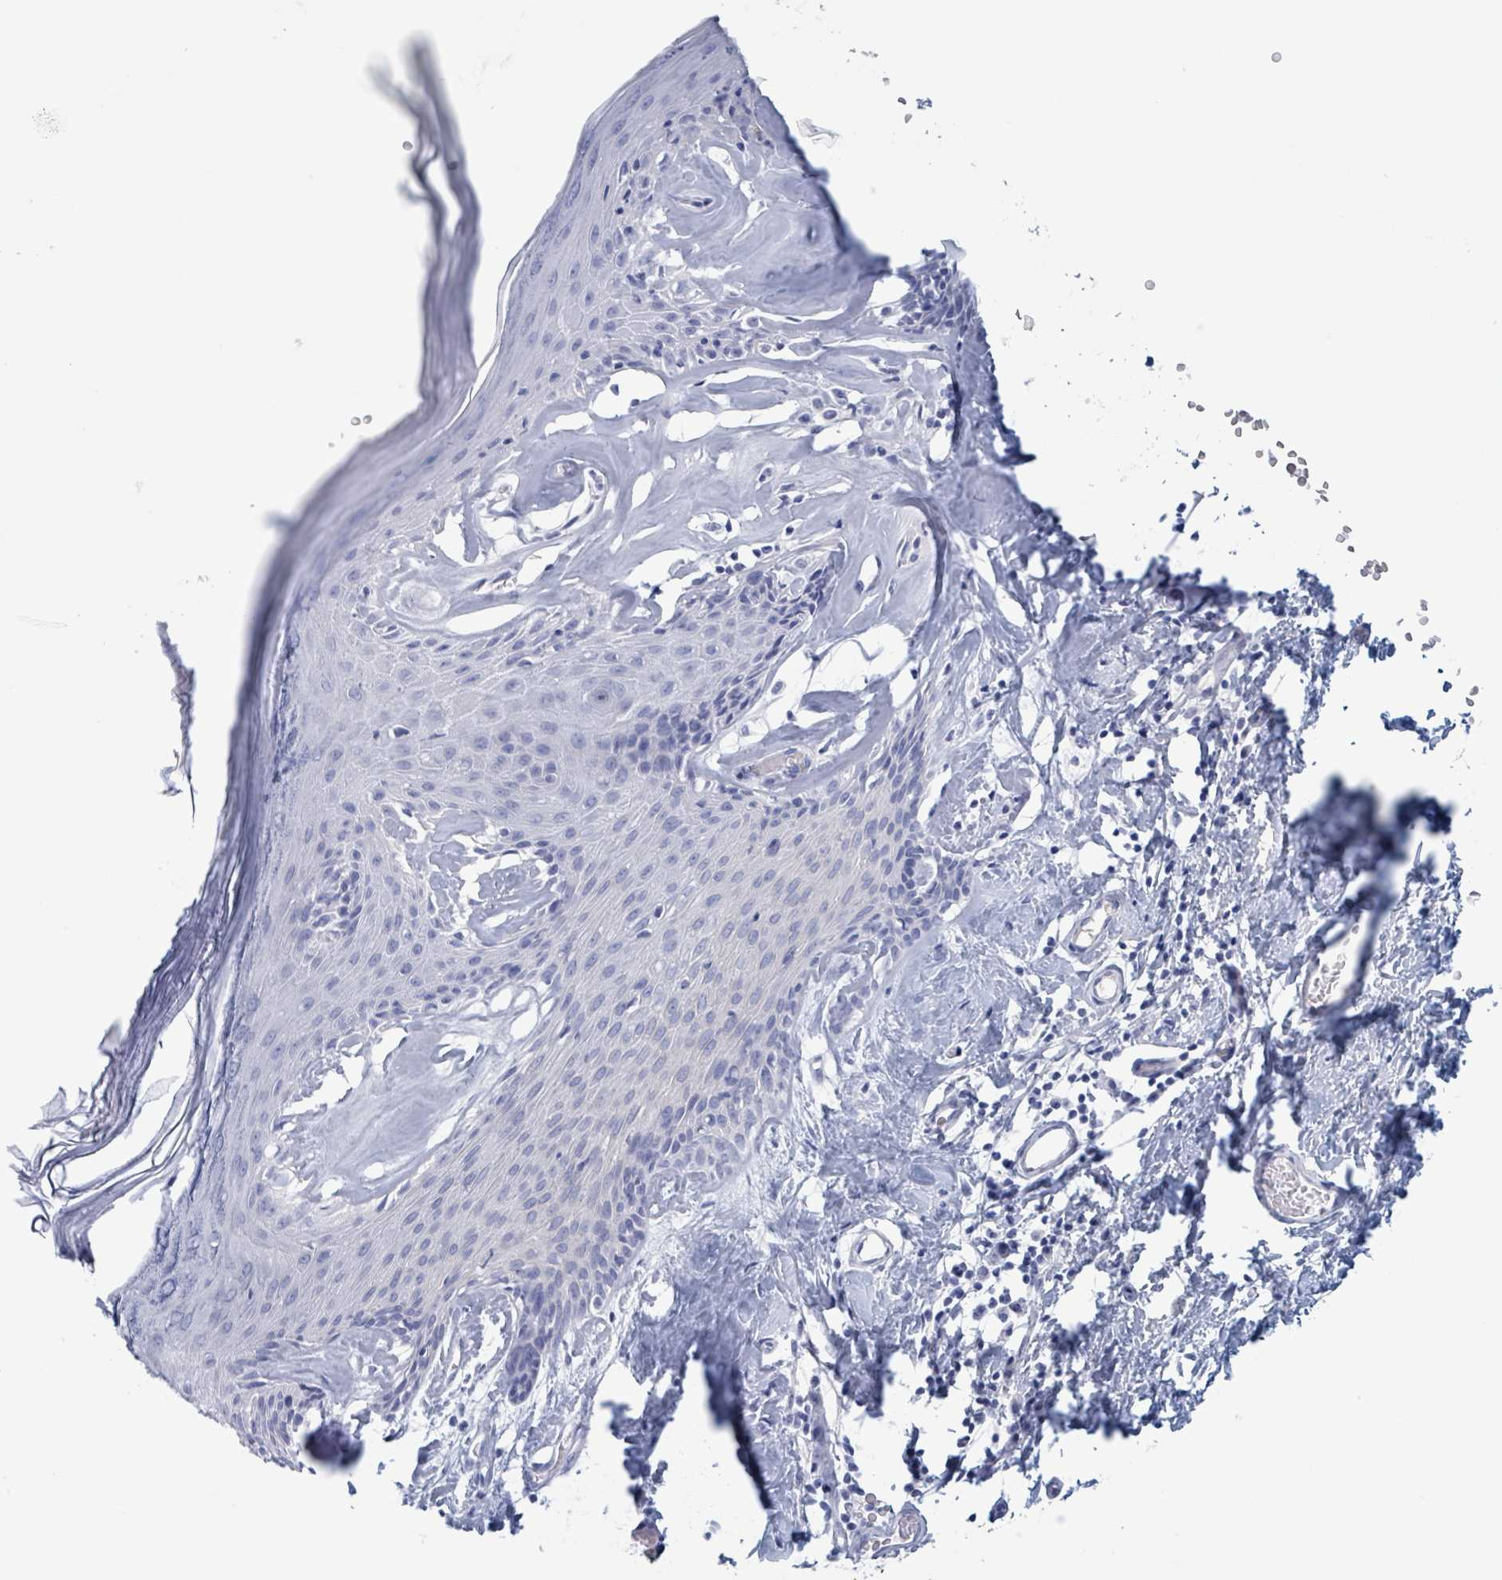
{"staining": {"intensity": "negative", "quantity": "none", "location": "none"}, "tissue": "skin", "cell_type": "Epidermal cells", "image_type": "normal", "snomed": [{"axis": "morphology", "description": "Normal tissue, NOS"}, {"axis": "morphology", "description": "Inflammation, NOS"}, {"axis": "topography", "description": "Vulva"}], "caption": "Immunohistochemistry (IHC) of normal human skin displays no positivity in epidermal cells. (Stains: DAB immunohistochemistry (IHC) with hematoxylin counter stain, Microscopy: brightfield microscopy at high magnification).", "gene": "KLK4", "patient": {"sex": "female", "age": 86}}